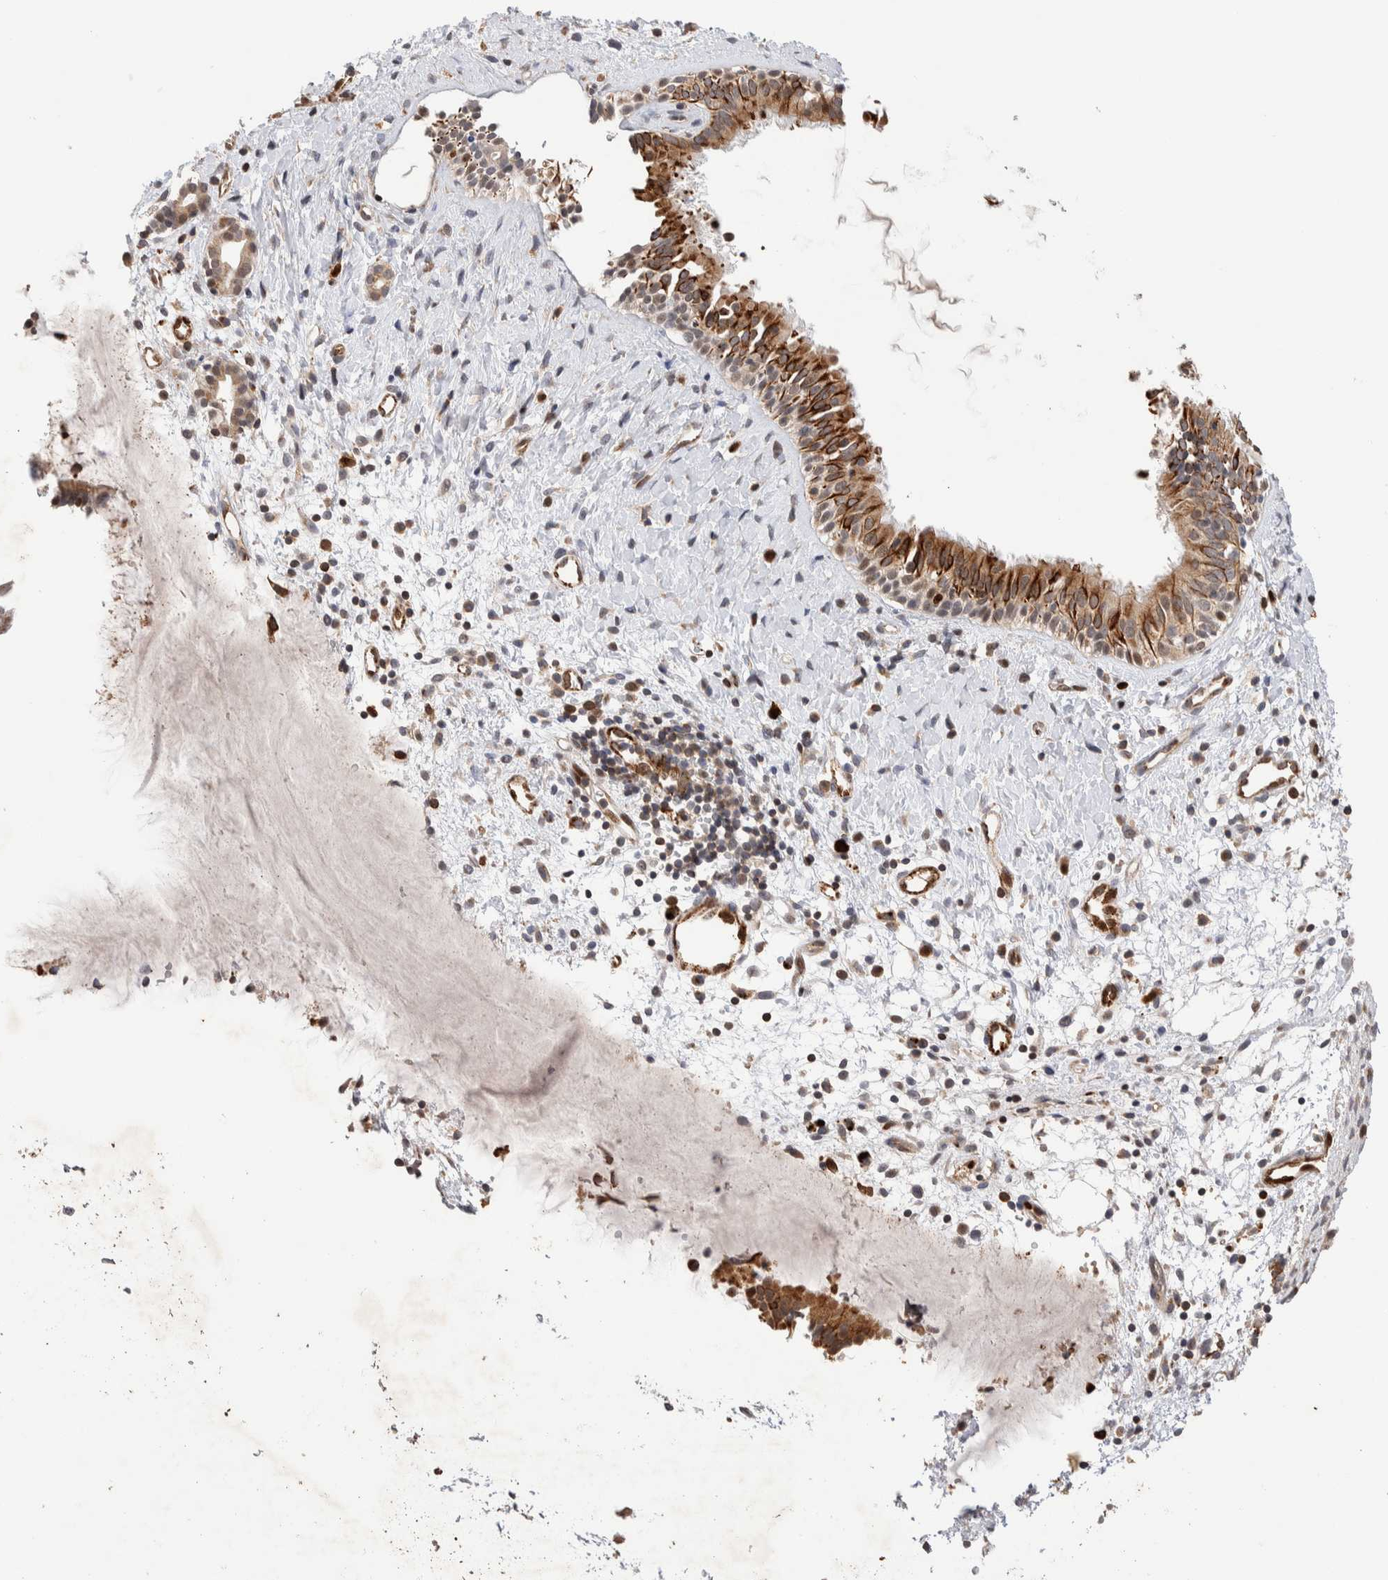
{"staining": {"intensity": "strong", "quantity": "25%-75%", "location": "cytoplasmic/membranous"}, "tissue": "nasopharynx", "cell_type": "Respiratory epithelial cells", "image_type": "normal", "snomed": [{"axis": "morphology", "description": "Normal tissue, NOS"}, {"axis": "topography", "description": "Nasopharynx"}], "caption": "Nasopharynx stained with IHC shows strong cytoplasmic/membranous positivity in approximately 25%-75% of respiratory epithelial cells. (DAB IHC, brown staining for protein, blue staining for nuclei).", "gene": "NSMAF", "patient": {"sex": "male", "age": 22}}